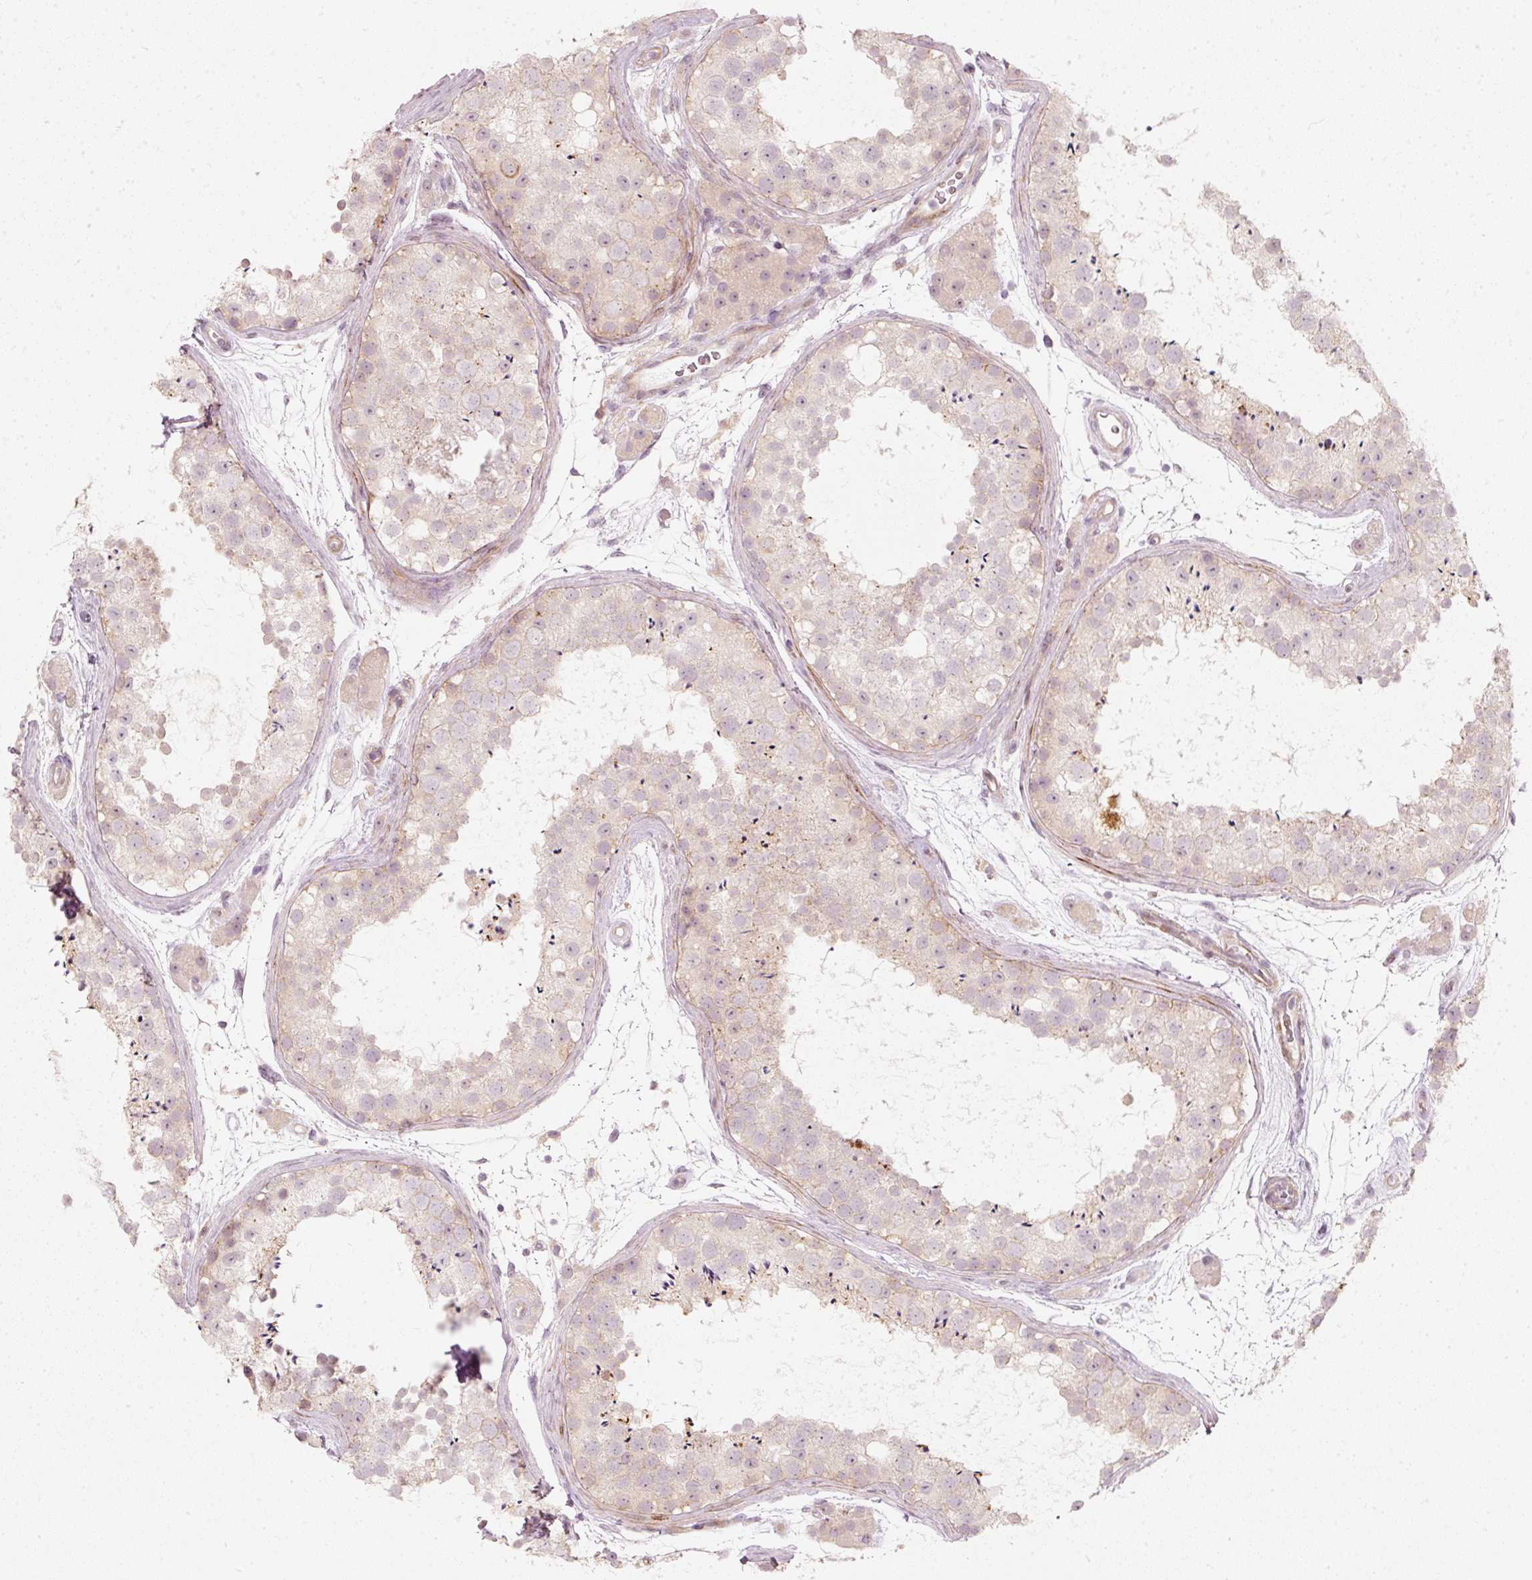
{"staining": {"intensity": "weak", "quantity": "25%-75%", "location": "cytoplasmic/membranous"}, "tissue": "testis", "cell_type": "Cells in seminiferous ducts", "image_type": "normal", "snomed": [{"axis": "morphology", "description": "Normal tissue, NOS"}, {"axis": "topography", "description": "Testis"}], "caption": "Immunohistochemistry photomicrograph of unremarkable testis: testis stained using immunohistochemistry (IHC) demonstrates low levels of weak protein expression localized specifically in the cytoplasmic/membranous of cells in seminiferous ducts, appearing as a cytoplasmic/membranous brown color.", "gene": "KCNQ1", "patient": {"sex": "male", "age": 41}}